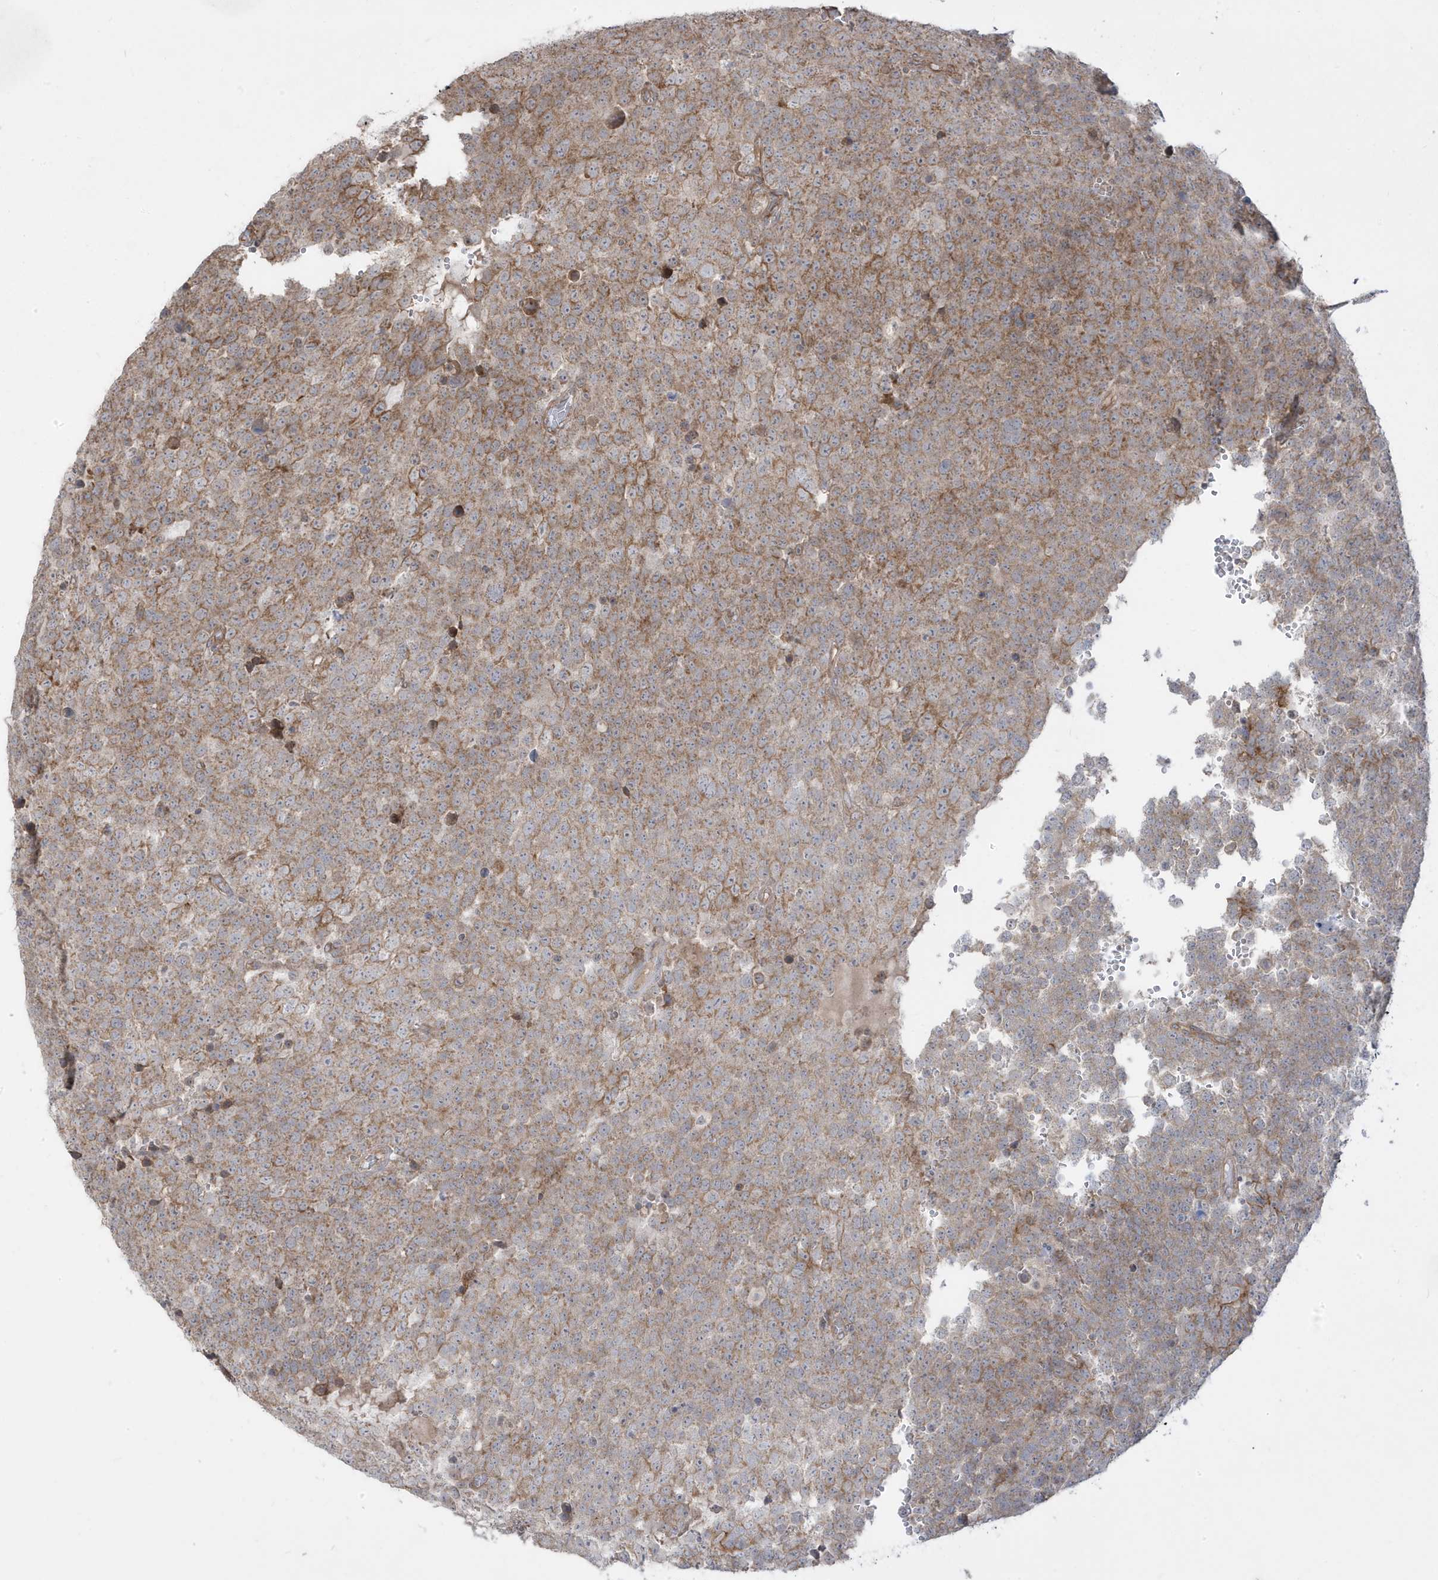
{"staining": {"intensity": "moderate", "quantity": ">75%", "location": "cytoplasmic/membranous"}, "tissue": "testis cancer", "cell_type": "Tumor cells", "image_type": "cancer", "snomed": [{"axis": "morphology", "description": "Seminoma, NOS"}, {"axis": "topography", "description": "Testis"}], "caption": "Testis seminoma stained for a protein (brown) shows moderate cytoplasmic/membranous positive staining in approximately >75% of tumor cells.", "gene": "DNAJC12", "patient": {"sex": "male", "age": 71}}